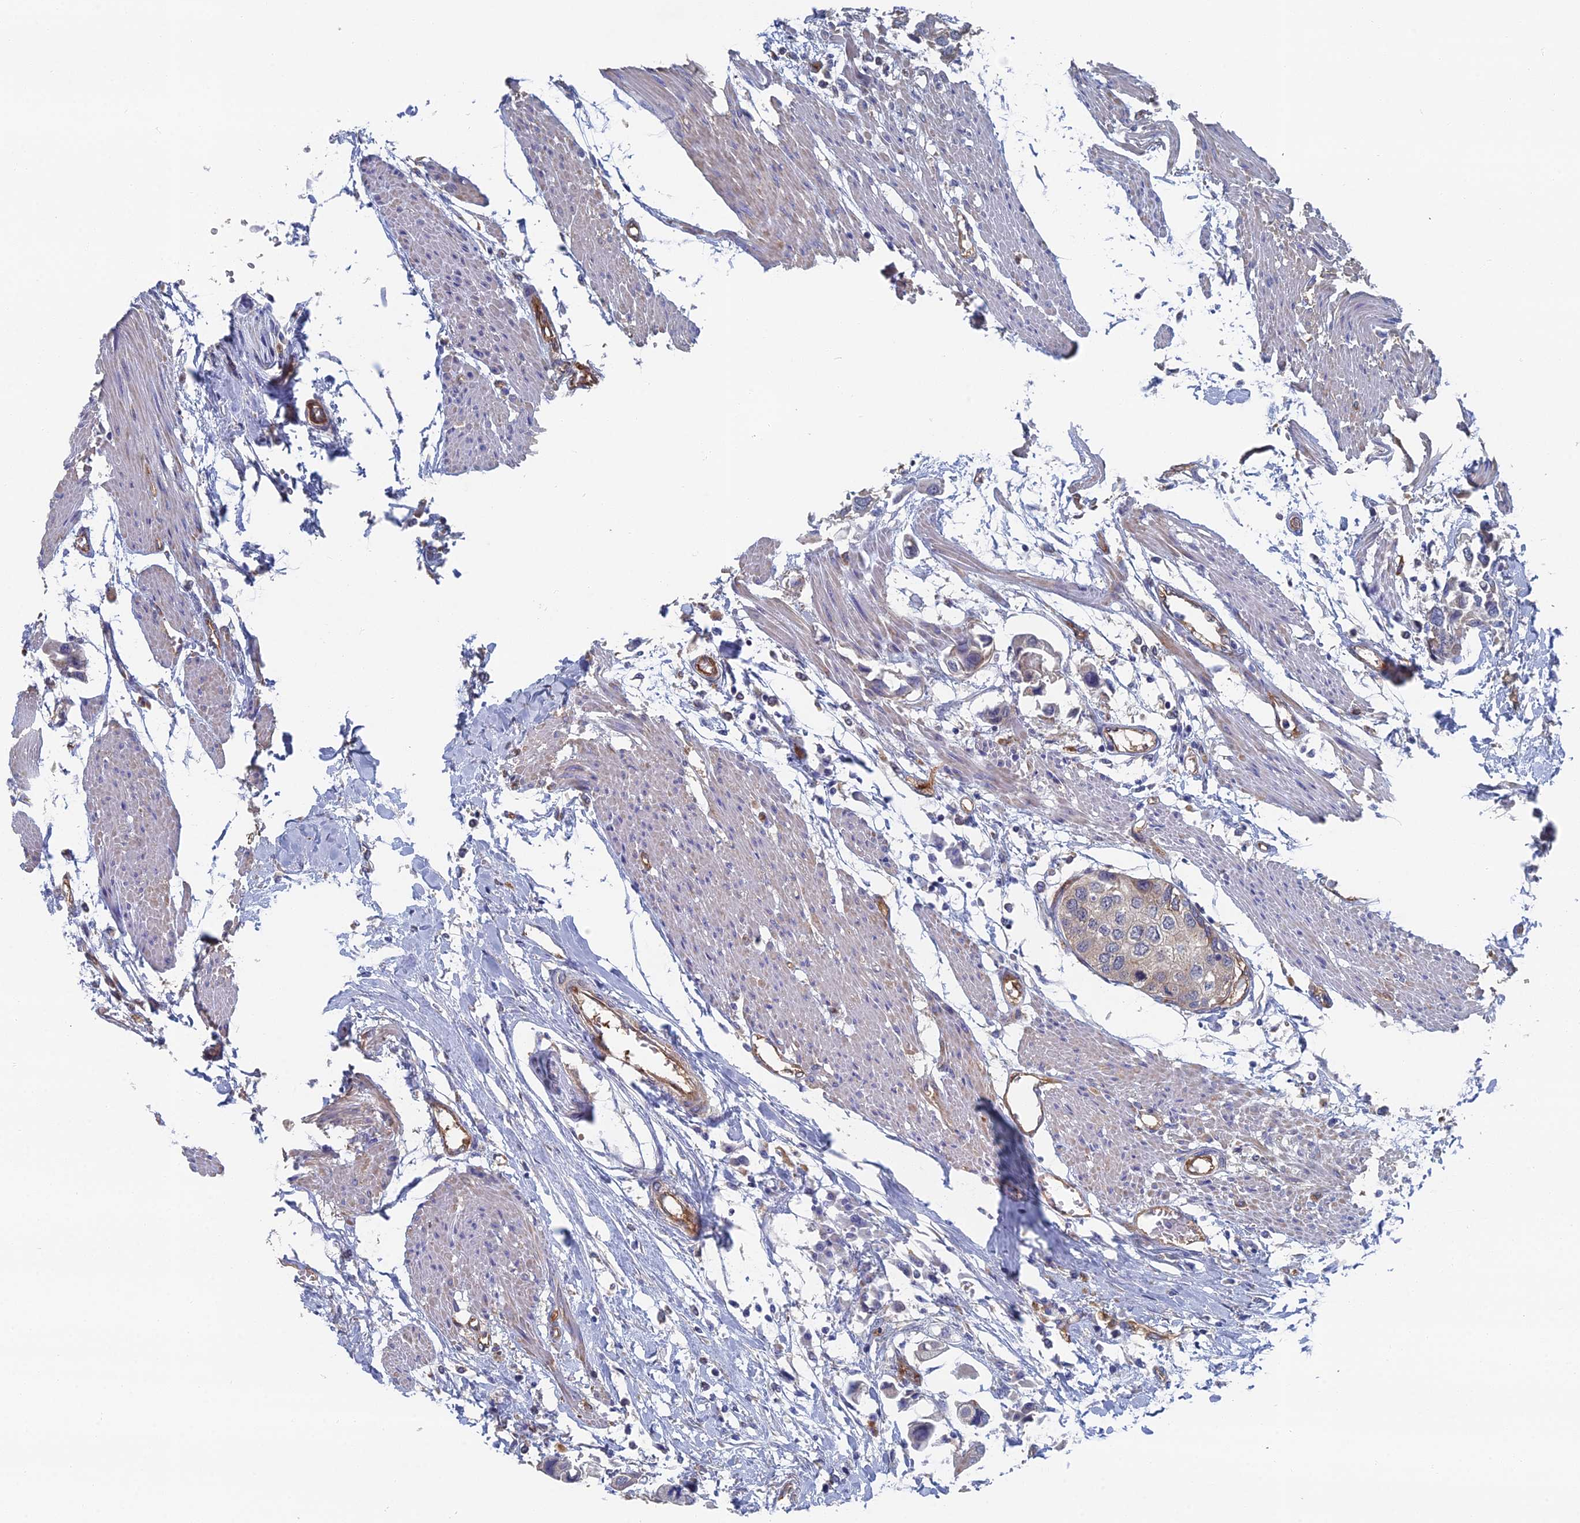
{"staining": {"intensity": "negative", "quantity": "none", "location": "none"}, "tissue": "urothelial cancer", "cell_type": "Tumor cells", "image_type": "cancer", "snomed": [{"axis": "morphology", "description": "Urothelial carcinoma, High grade"}, {"axis": "topography", "description": "Urinary bladder"}], "caption": "Protein analysis of urothelial cancer reveals no significant positivity in tumor cells.", "gene": "ARAP3", "patient": {"sex": "male", "age": 64}}